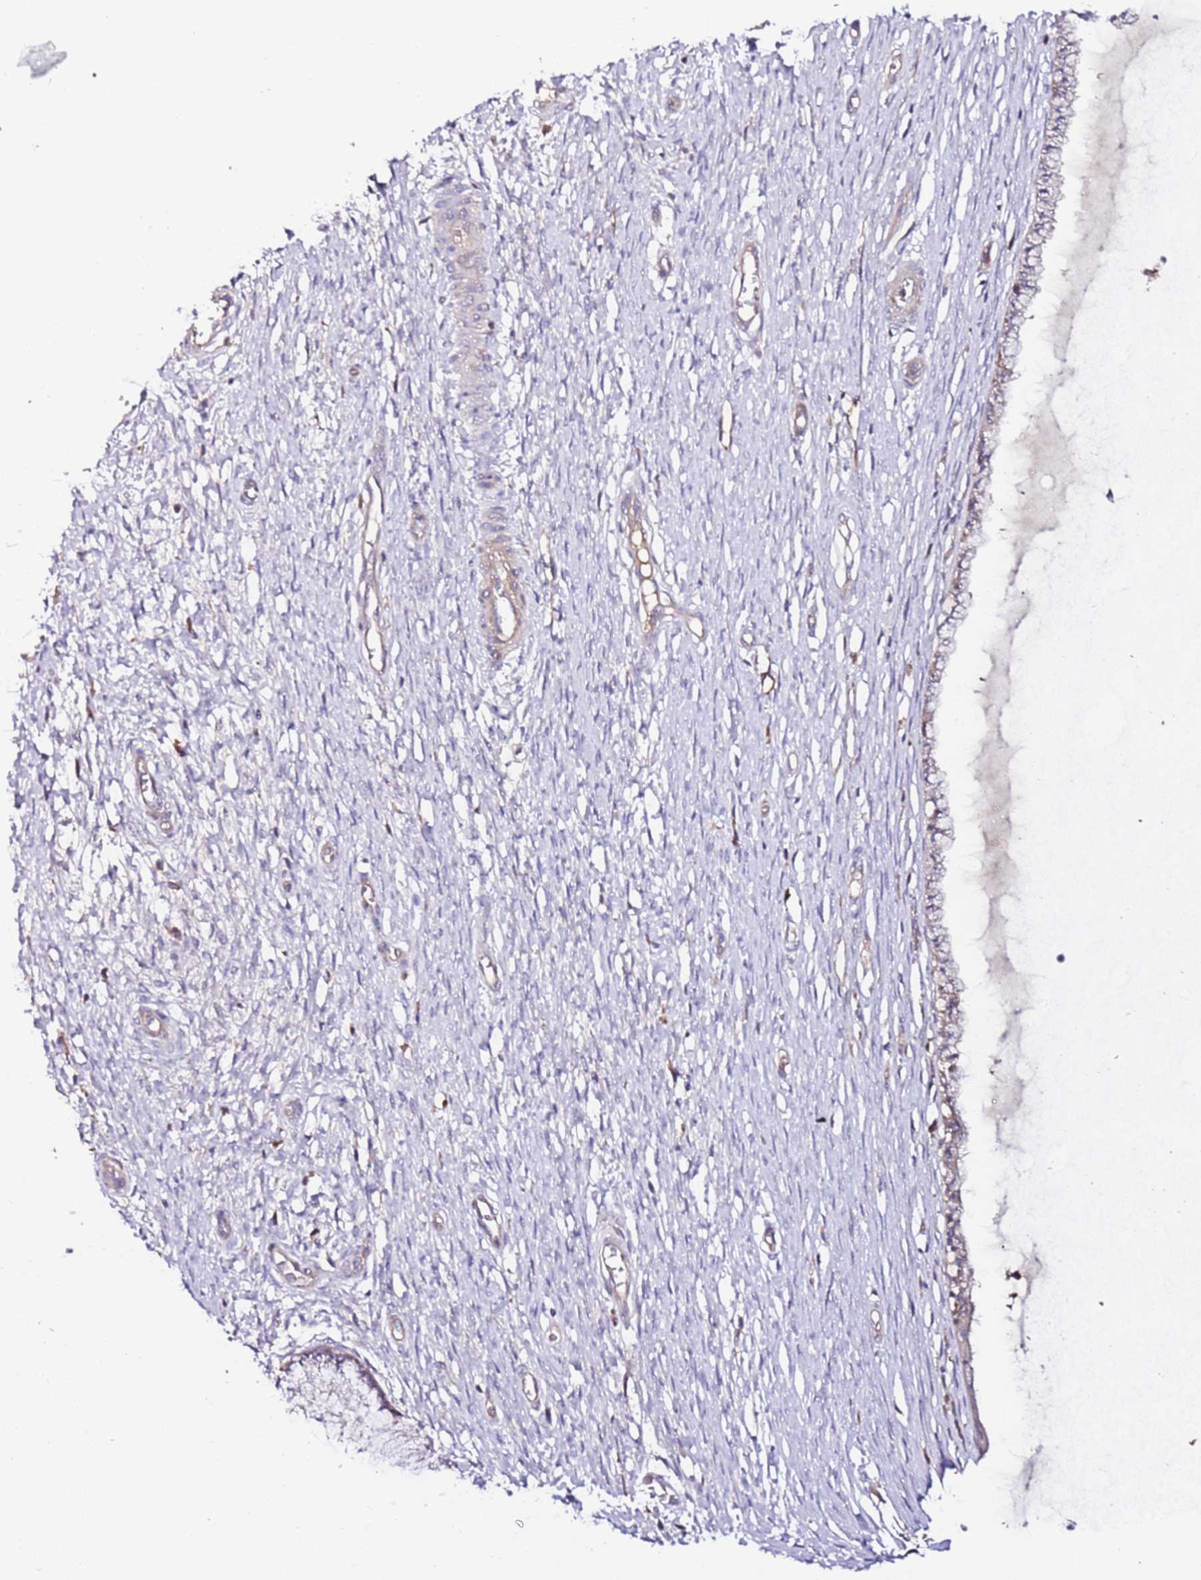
{"staining": {"intensity": "negative", "quantity": "none", "location": "none"}, "tissue": "cervix", "cell_type": "Glandular cells", "image_type": "normal", "snomed": [{"axis": "morphology", "description": "Normal tissue, NOS"}, {"axis": "topography", "description": "Cervix"}], "caption": "DAB immunohistochemical staining of unremarkable human cervix demonstrates no significant staining in glandular cells.", "gene": "FLVCR1", "patient": {"sex": "female", "age": 55}}